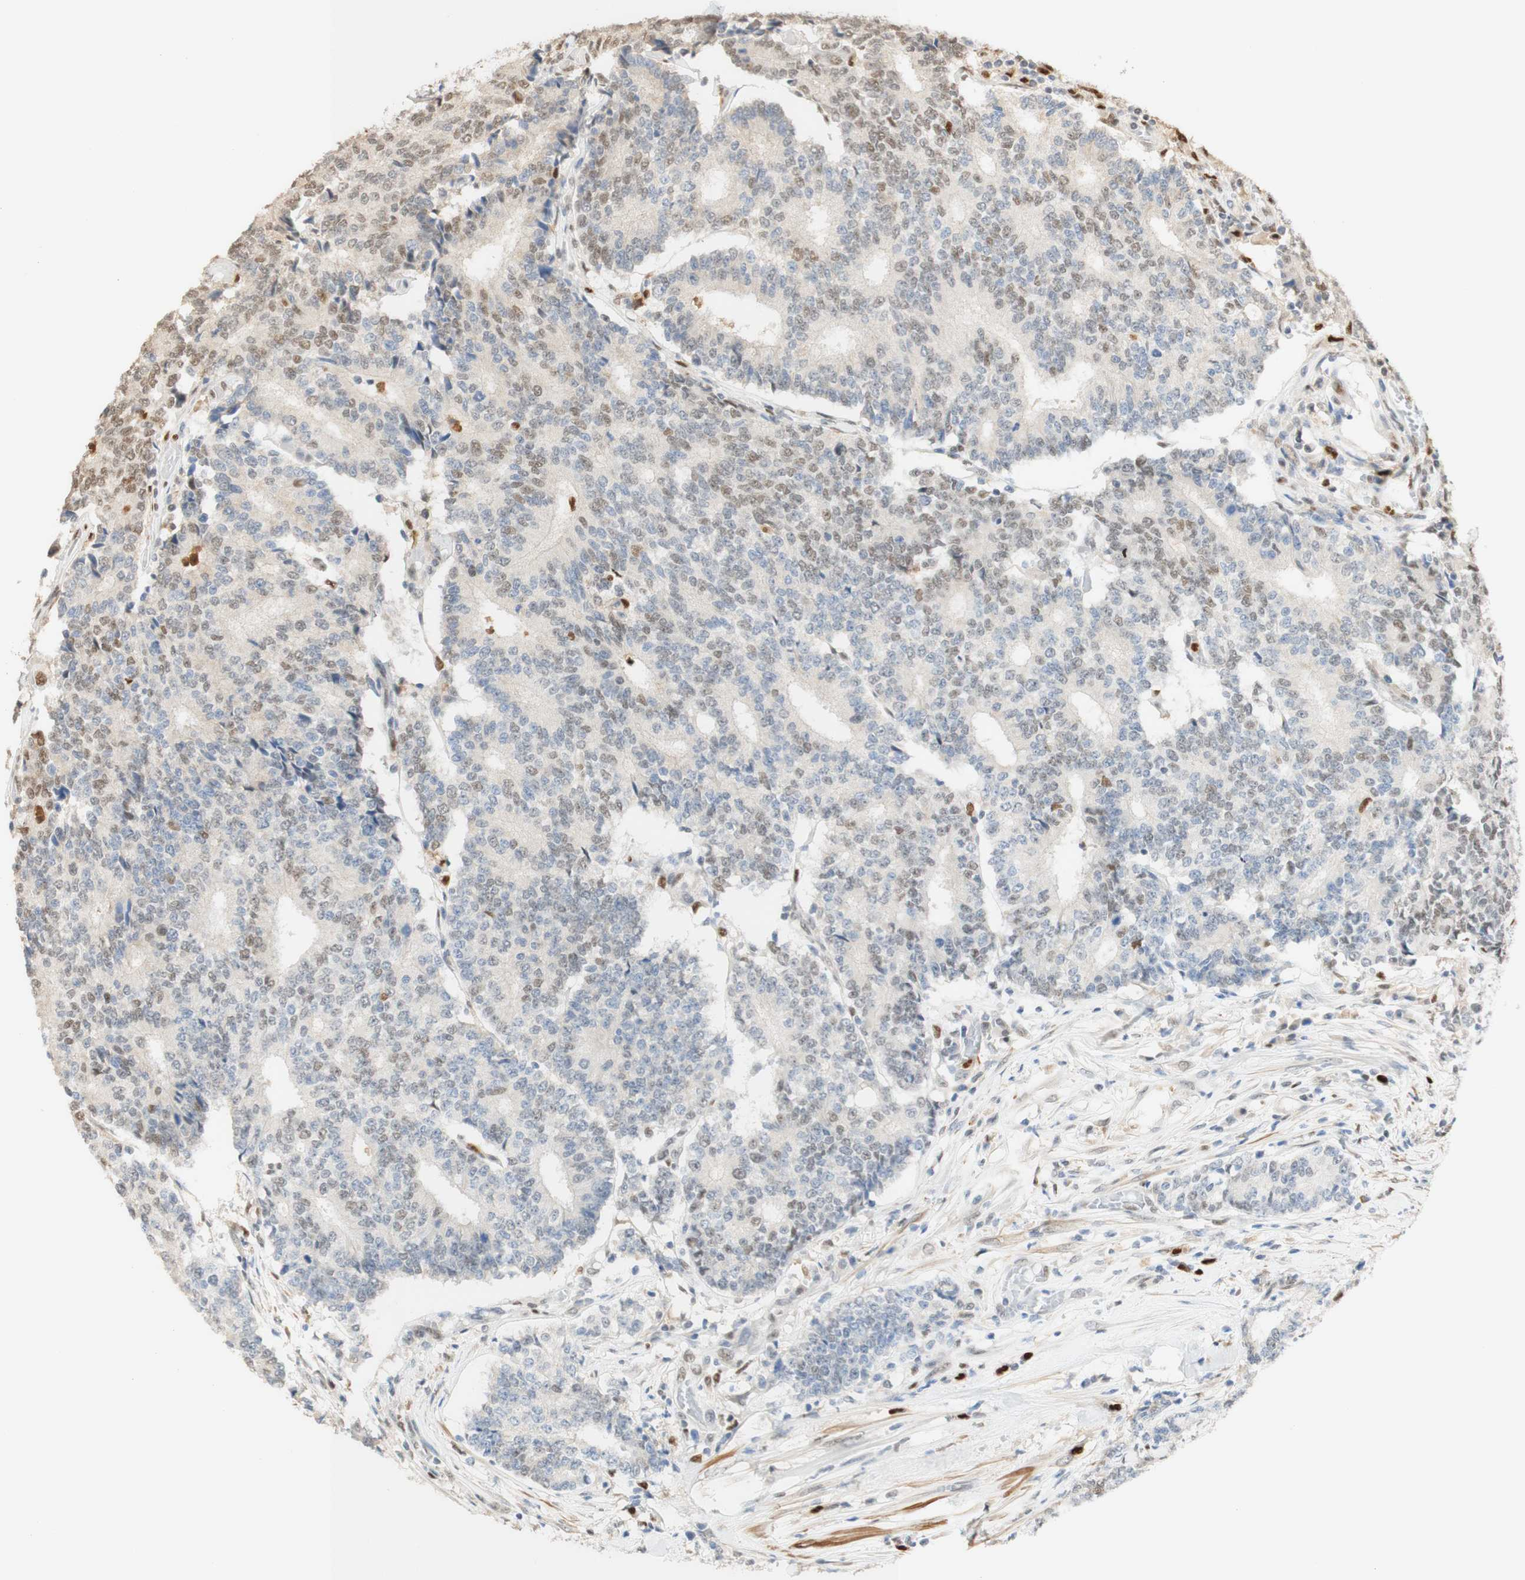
{"staining": {"intensity": "negative", "quantity": "none", "location": "none"}, "tissue": "prostate cancer", "cell_type": "Tumor cells", "image_type": "cancer", "snomed": [{"axis": "morphology", "description": "Normal tissue, NOS"}, {"axis": "morphology", "description": "Adenocarcinoma, High grade"}, {"axis": "topography", "description": "Prostate"}, {"axis": "topography", "description": "Seminal veicle"}], "caption": "The IHC histopathology image has no significant staining in tumor cells of prostate cancer tissue.", "gene": "MAP3K4", "patient": {"sex": "male", "age": 55}}